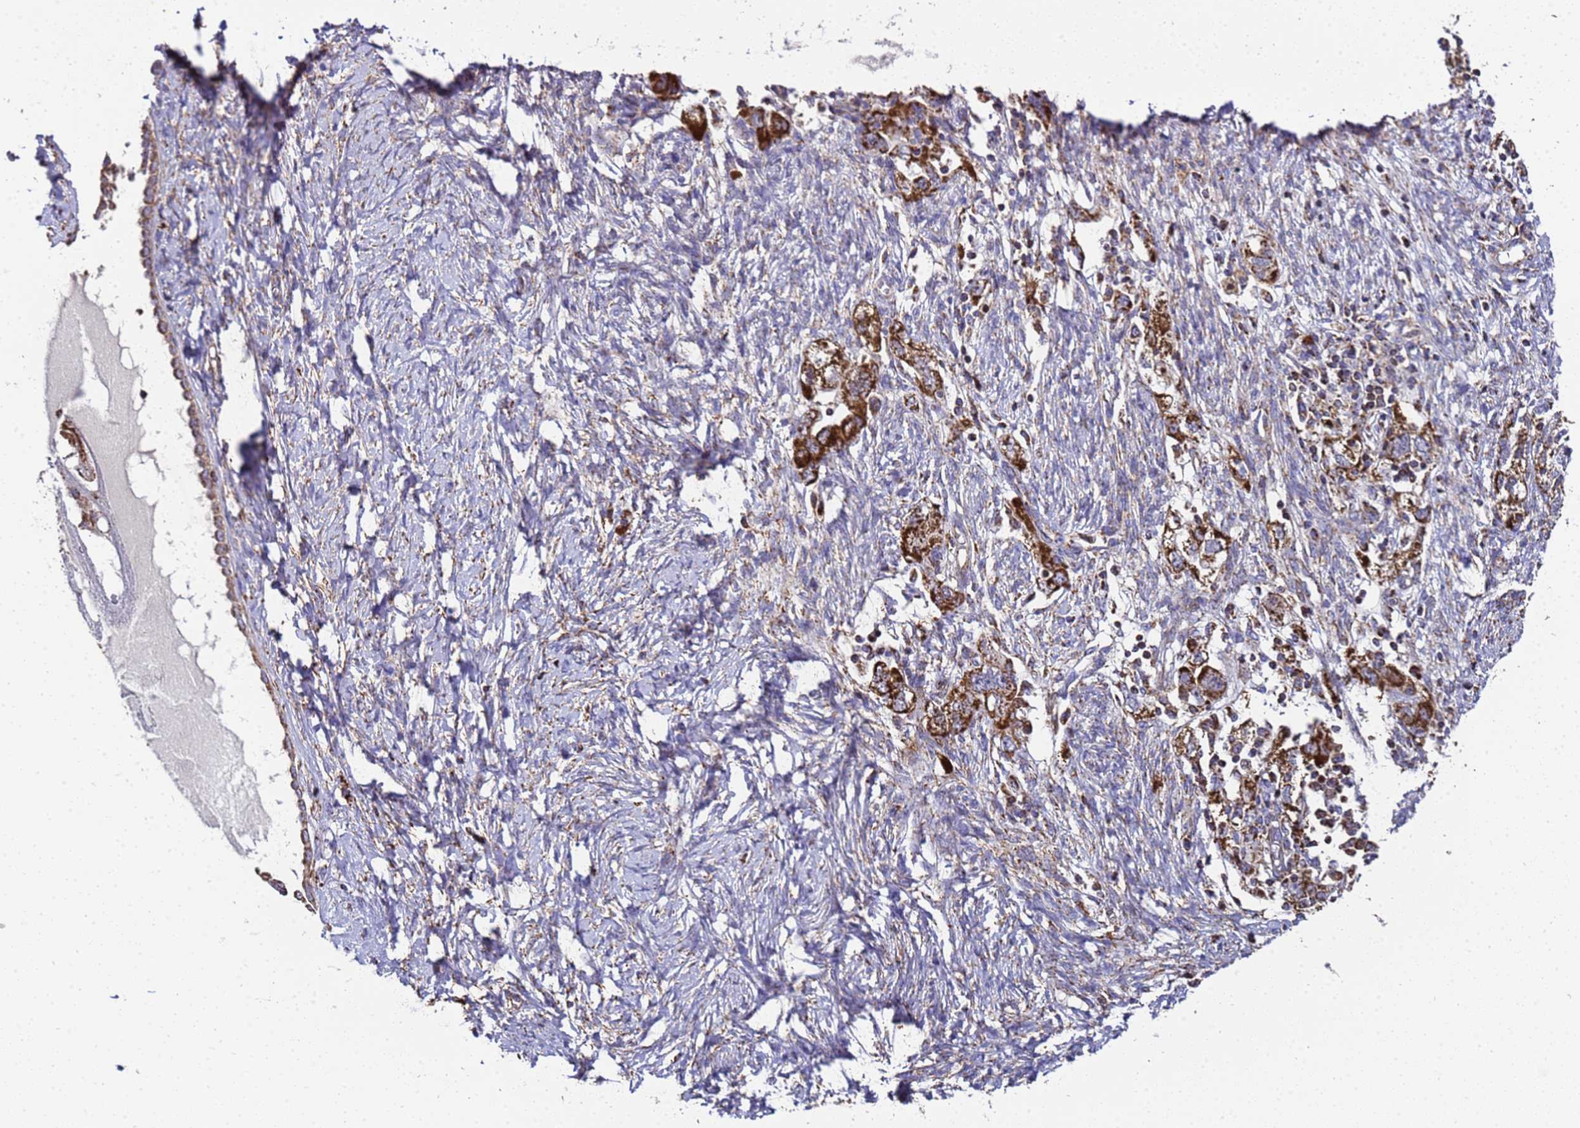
{"staining": {"intensity": "strong", "quantity": ">75%", "location": "cytoplasmic/membranous"}, "tissue": "ovarian cancer", "cell_type": "Tumor cells", "image_type": "cancer", "snomed": [{"axis": "morphology", "description": "Carcinoma, NOS"}, {"axis": "morphology", "description": "Cystadenocarcinoma, serous, NOS"}, {"axis": "topography", "description": "Ovary"}], "caption": "Immunohistochemistry (IHC) of ovarian cancer (serous cystadenocarcinoma) demonstrates high levels of strong cytoplasmic/membranous positivity in approximately >75% of tumor cells. The staining was performed using DAB, with brown indicating positive protein expression. Nuclei are stained blue with hematoxylin.", "gene": "MRPS12", "patient": {"sex": "female", "age": 69}}